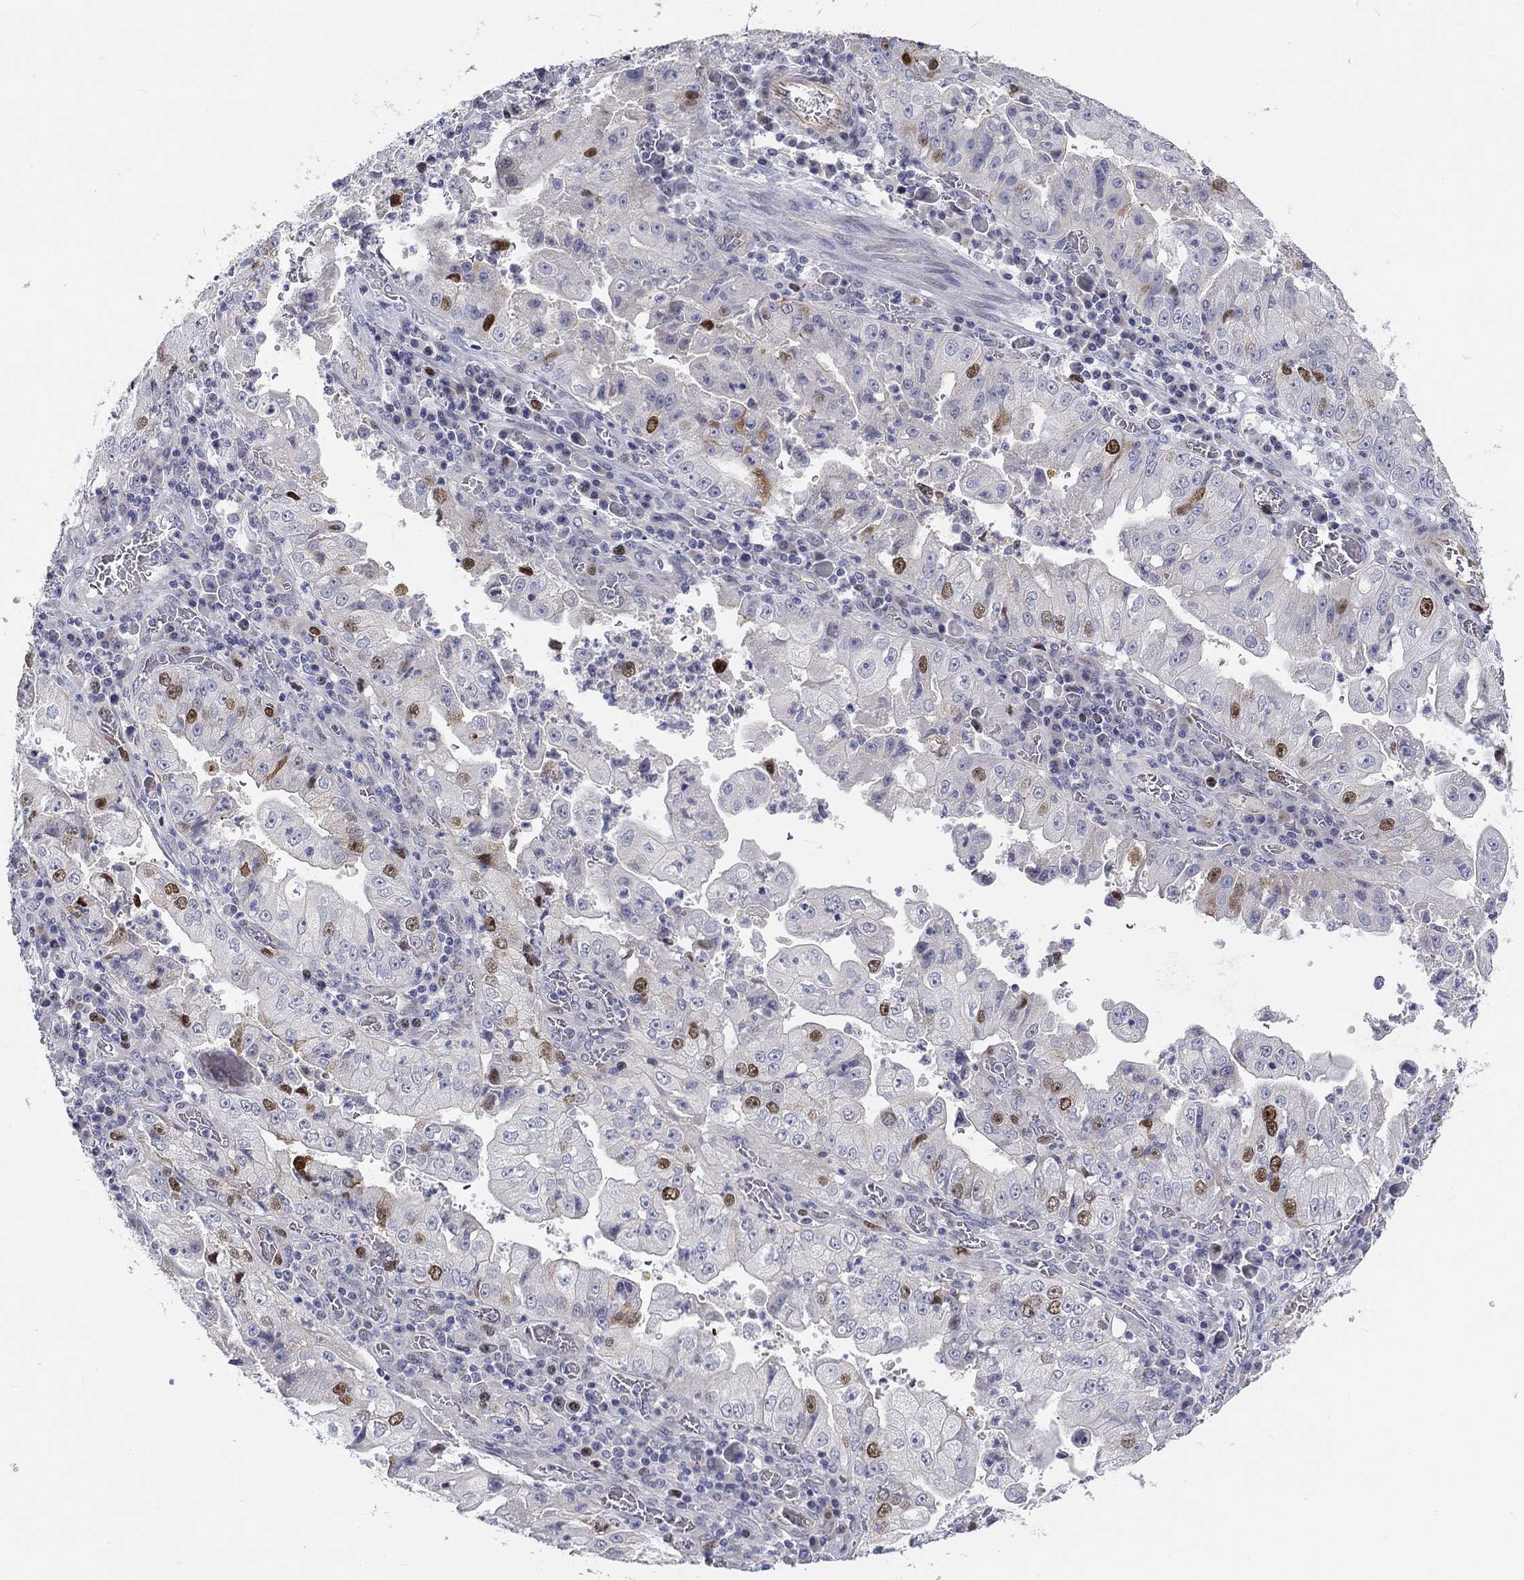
{"staining": {"intensity": "strong", "quantity": "<25%", "location": "nuclear"}, "tissue": "stomach cancer", "cell_type": "Tumor cells", "image_type": "cancer", "snomed": [{"axis": "morphology", "description": "Adenocarcinoma, NOS"}, {"axis": "topography", "description": "Stomach"}], "caption": "Protein staining exhibits strong nuclear positivity in approximately <25% of tumor cells in adenocarcinoma (stomach). (Brightfield microscopy of DAB IHC at high magnification).", "gene": "PRC1", "patient": {"sex": "male", "age": 76}}